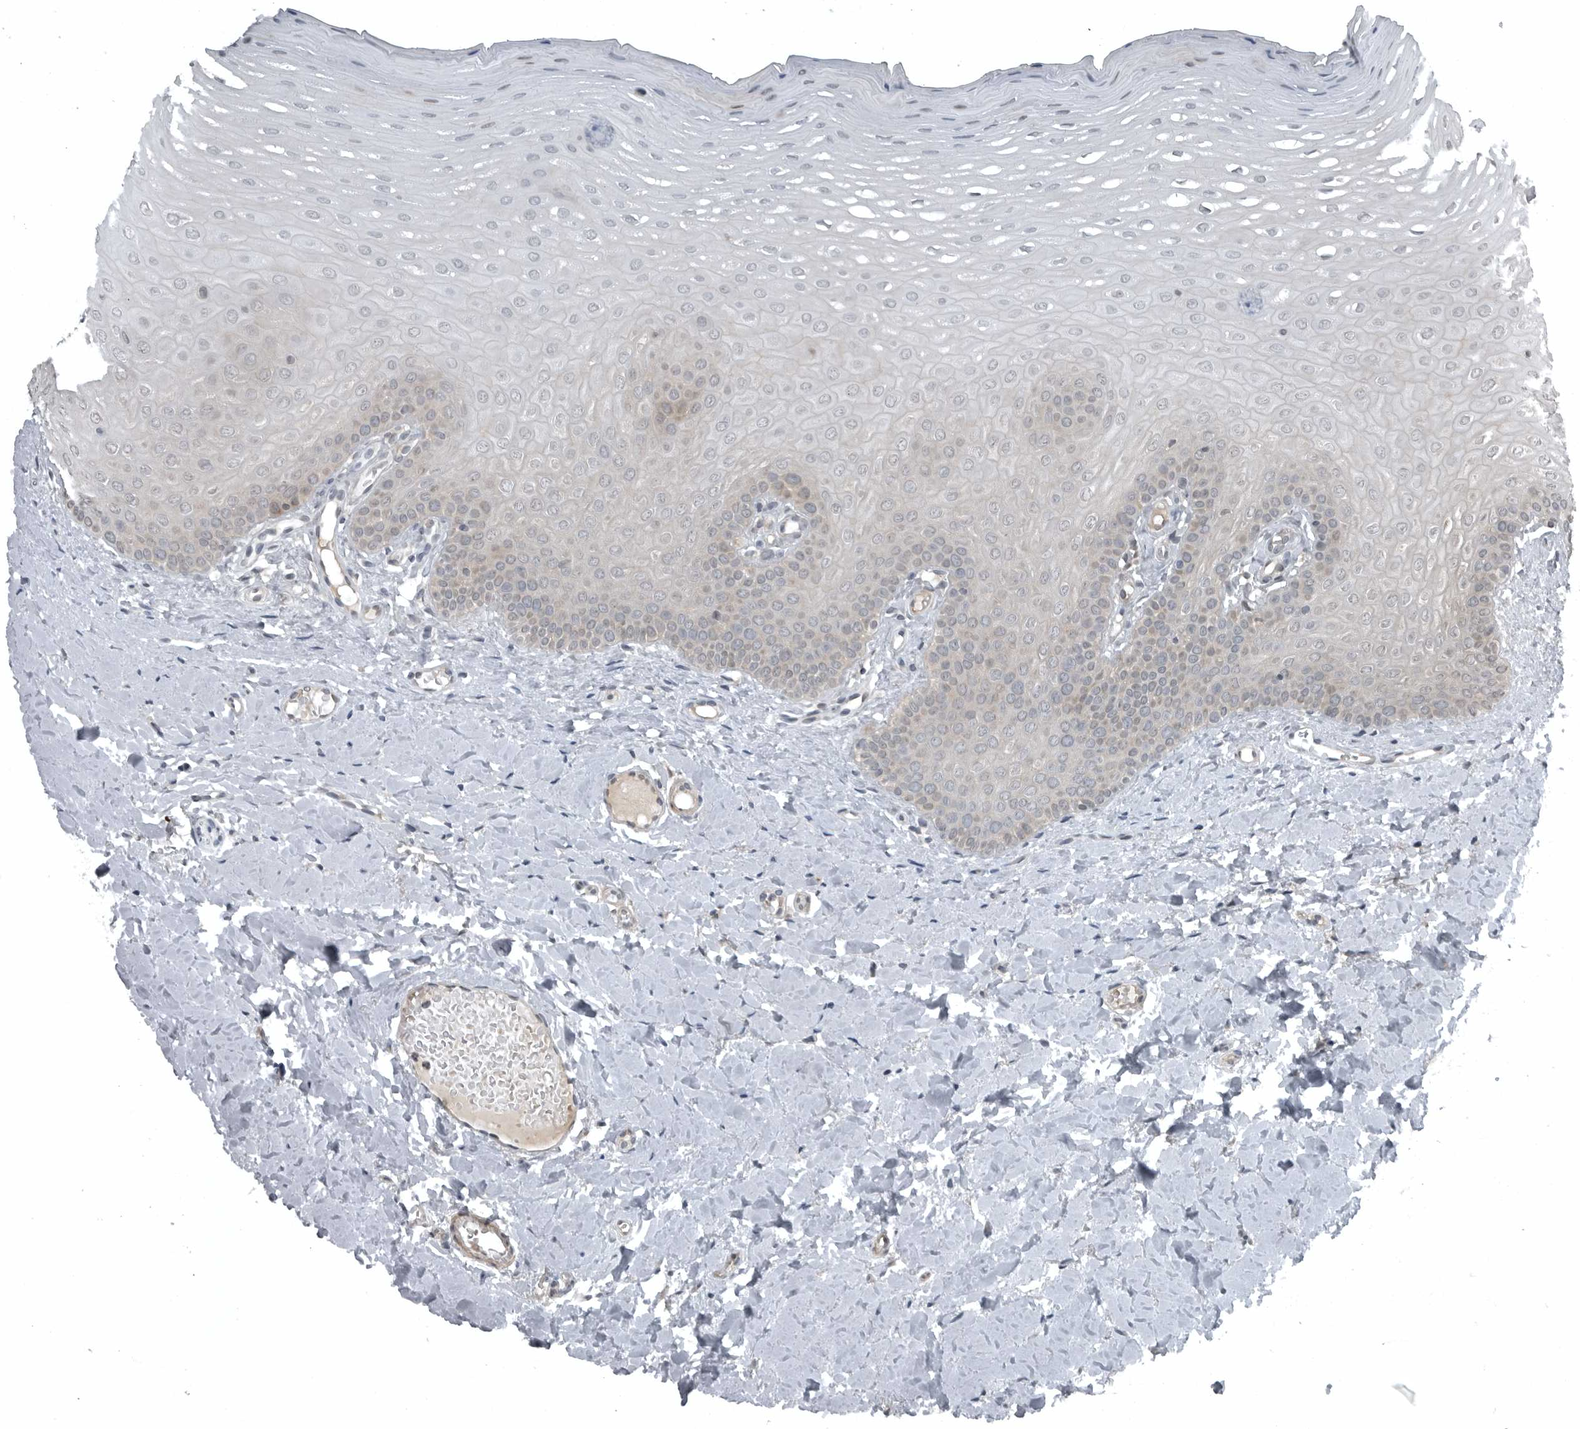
{"staining": {"intensity": "weak", "quantity": "<25%", "location": "nuclear"}, "tissue": "oral mucosa", "cell_type": "Squamous epithelial cells", "image_type": "normal", "snomed": [{"axis": "morphology", "description": "Normal tissue, NOS"}, {"axis": "topography", "description": "Oral tissue"}], "caption": "IHC image of unremarkable oral mucosa stained for a protein (brown), which reveals no expression in squamous epithelial cells.", "gene": "GAK", "patient": {"sex": "female", "age": 39}}